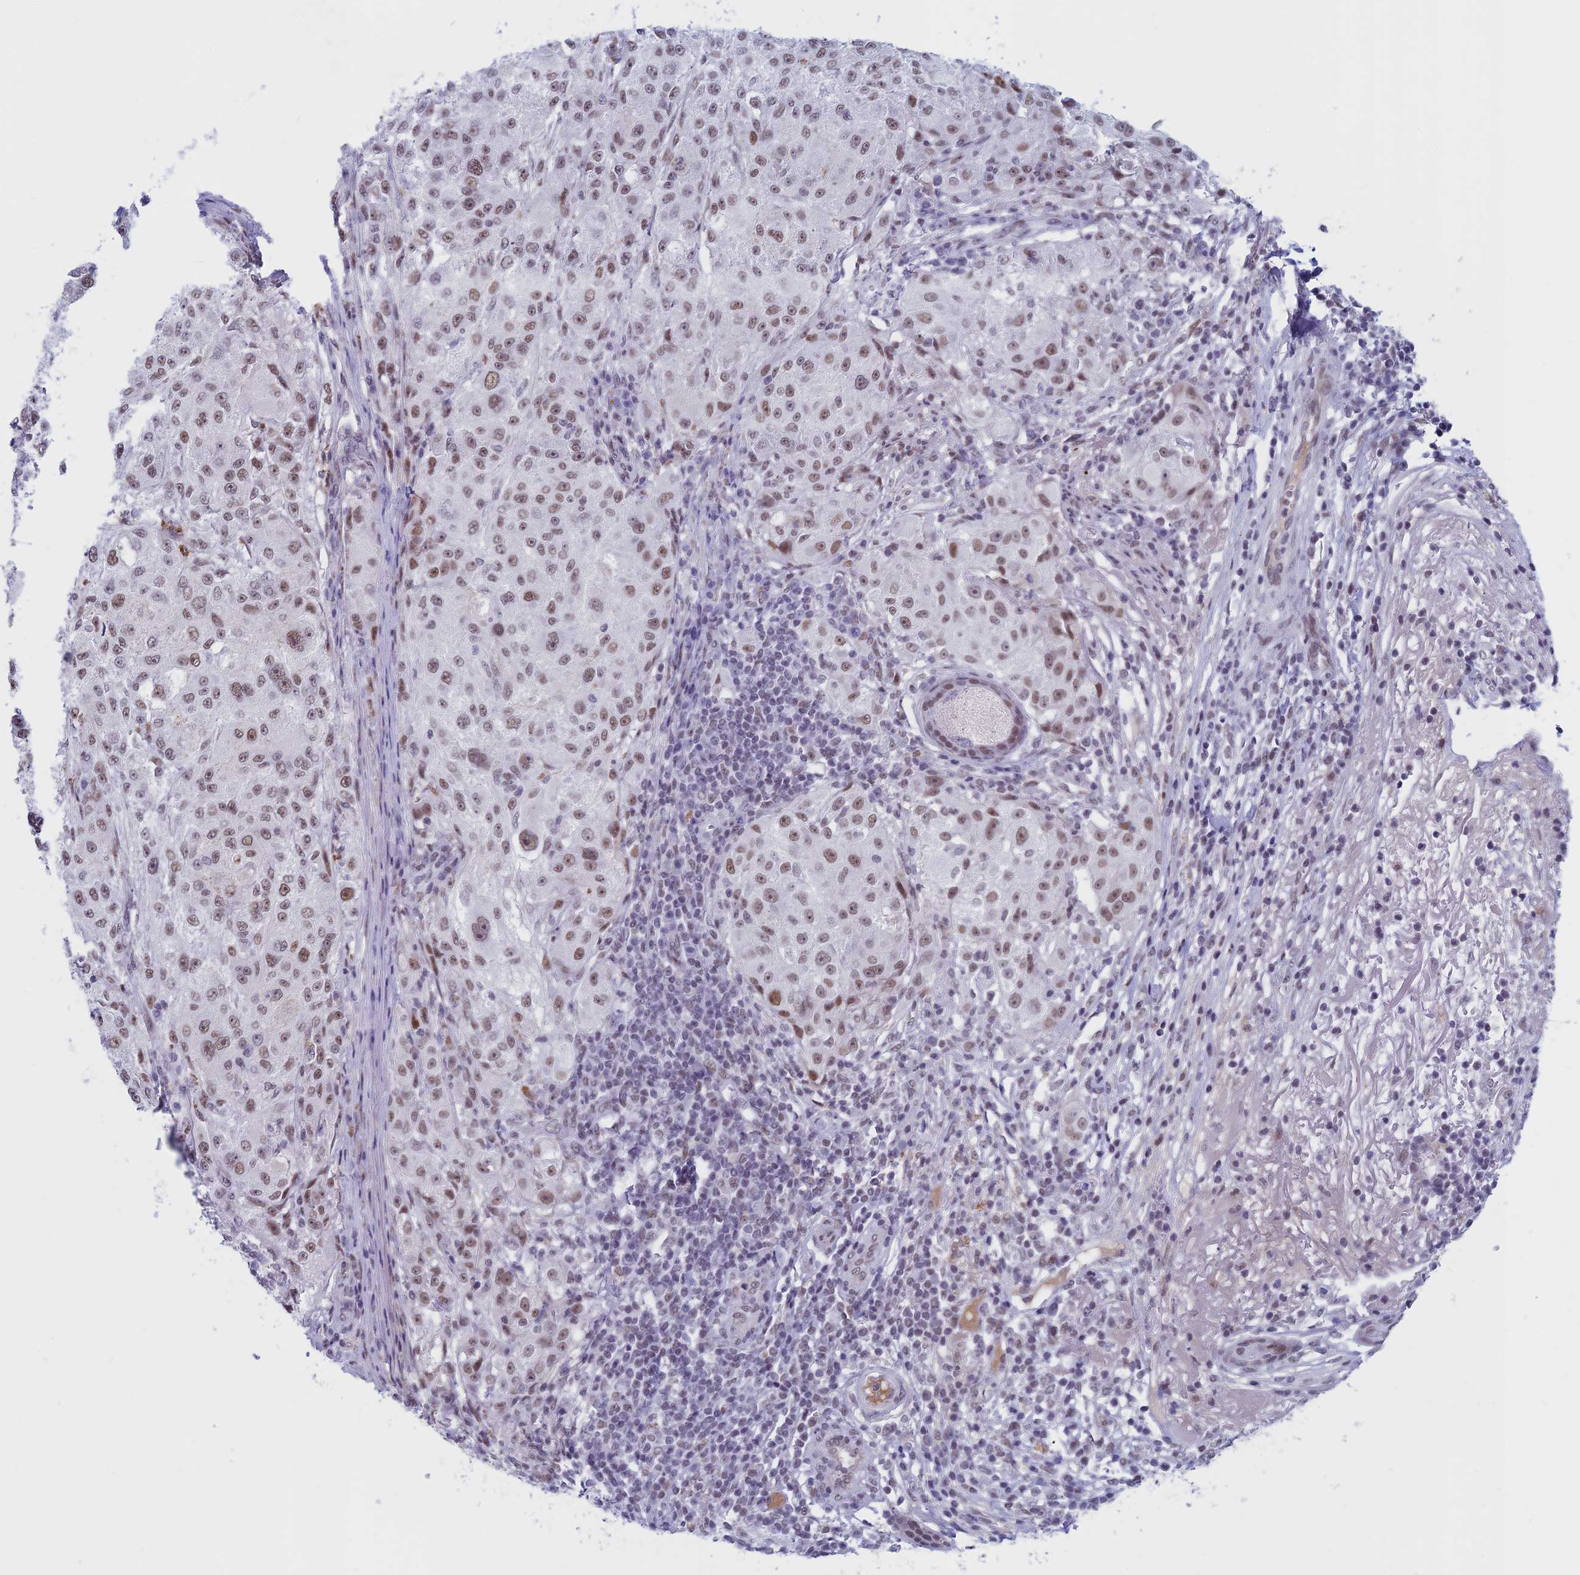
{"staining": {"intensity": "moderate", "quantity": ">75%", "location": "nuclear"}, "tissue": "melanoma", "cell_type": "Tumor cells", "image_type": "cancer", "snomed": [{"axis": "morphology", "description": "Necrosis, NOS"}, {"axis": "morphology", "description": "Malignant melanoma, NOS"}, {"axis": "topography", "description": "Skin"}], "caption": "Human melanoma stained for a protein (brown) exhibits moderate nuclear positive positivity in approximately >75% of tumor cells.", "gene": "ASH2L", "patient": {"sex": "female", "age": 87}}